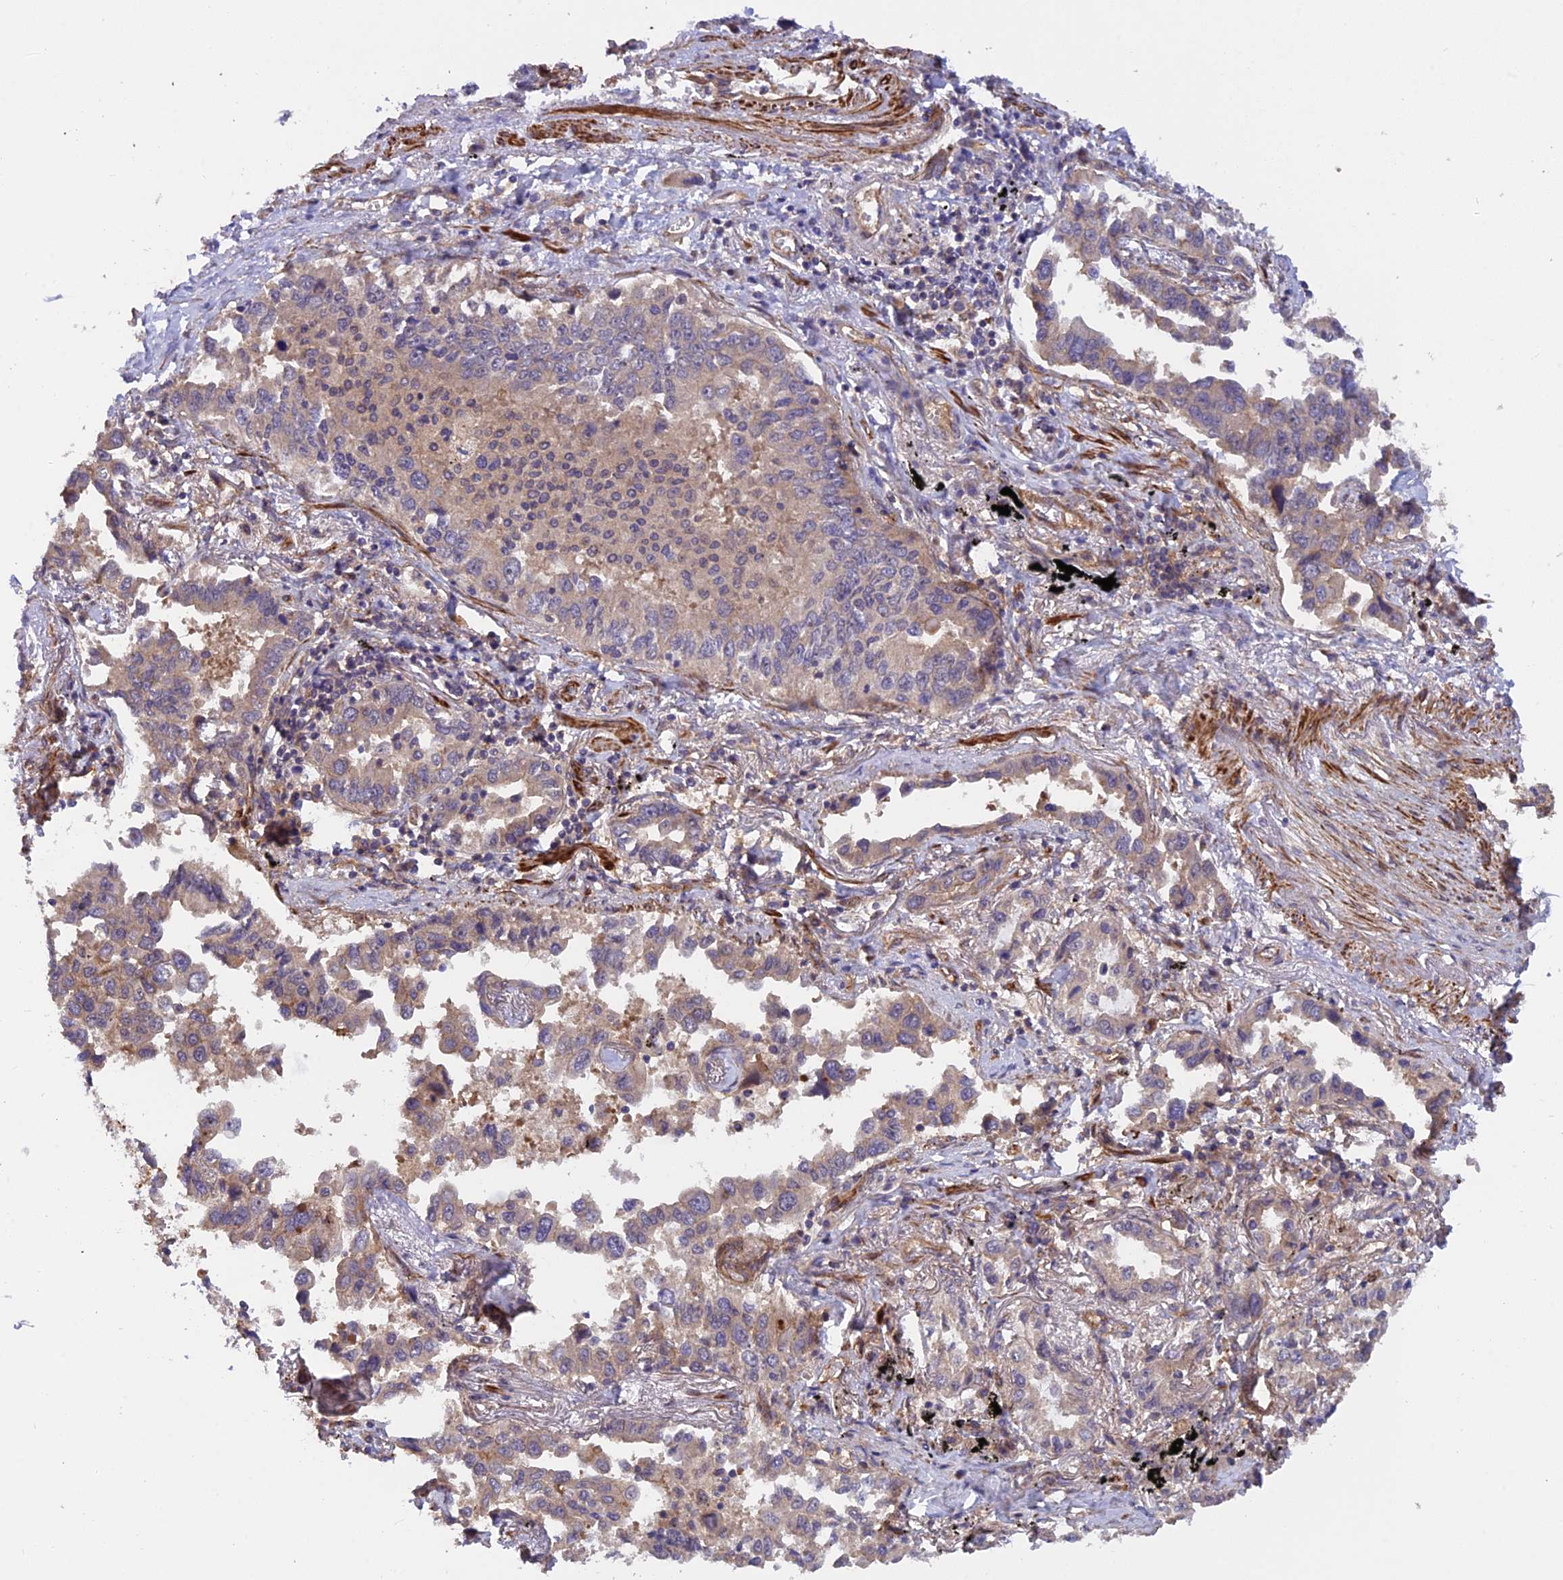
{"staining": {"intensity": "weak", "quantity": "25%-75%", "location": "cytoplasmic/membranous"}, "tissue": "lung cancer", "cell_type": "Tumor cells", "image_type": "cancer", "snomed": [{"axis": "morphology", "description": "Adenocarcinoma, NOS"}, {"axis": "topography", "description": "Lung"}], "caption": "Immunohistochemistry image of human lung adenocarcinoma stained for a protein (brown), which exhibits low levels of weak cytoplasmic/membranous expression in approximately 25%-75% of tumor cells.", "gene": "ADAMTS15", "patient": {"sex": "male", "age": 67}}